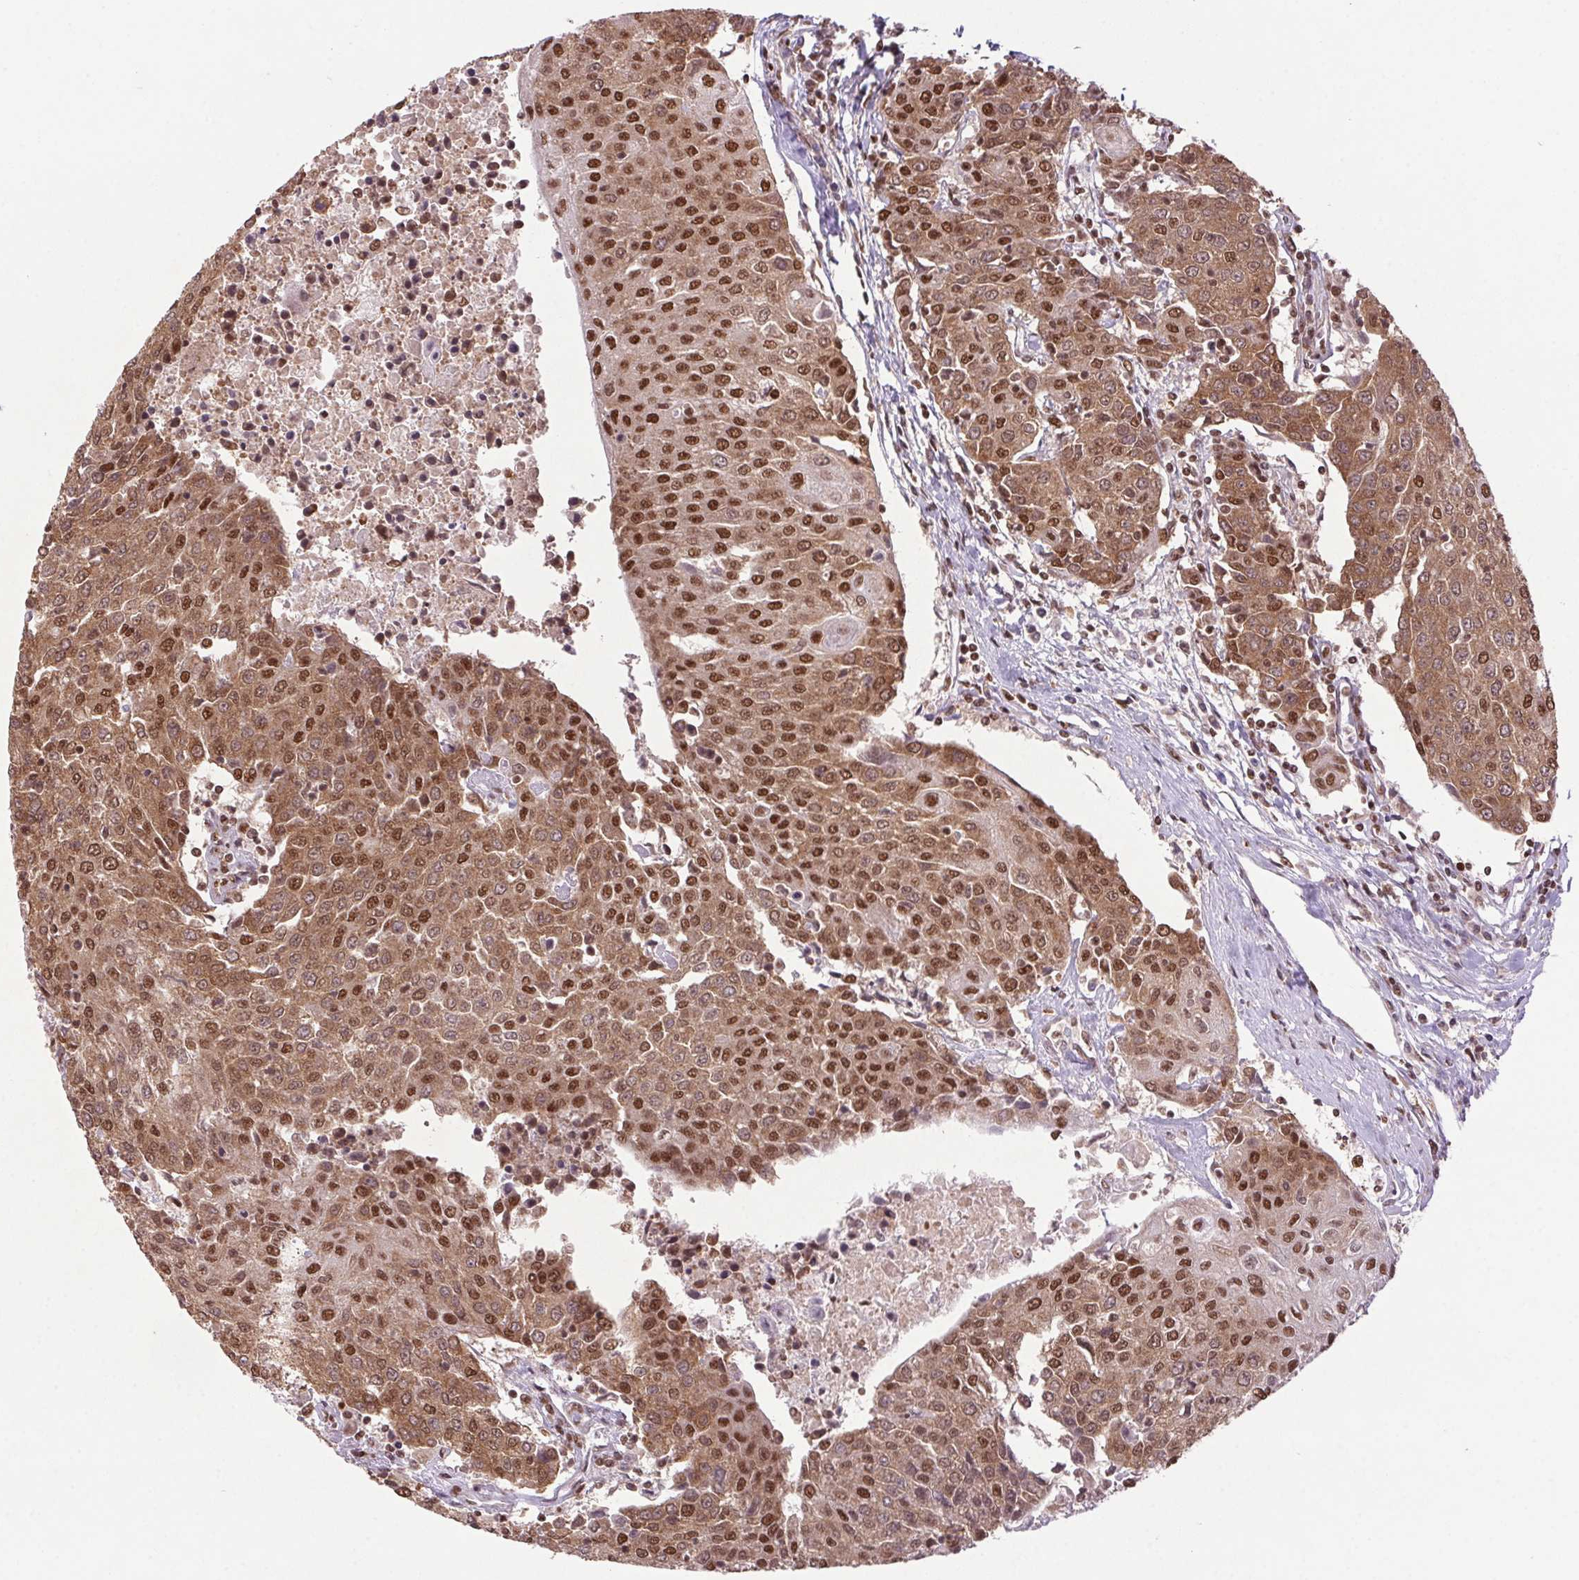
{"staining": {"intensity": "moderate", "quantity": ">75%", "location": "cytoplasmic/membranous,nuclear"}, "tissue": "urothelial cancer", "cell_type": "Tumor cells", "image_type": "cancer", "snomed": [{"axis": "morphology", "description": "Urothelial carcinoma, High grade"}, {"axis": "topography", "description": "Urinary bladder"}], "caption": "The photomicrograph shows a brown stain indicating the presence of a protein in the cytoplasmic/membranous and nuclear of tumor cells in urothelial cancer. (Stains: DAB (3,3'-diaminobenzidine) in brown, nuclei in blue, Microscopy: brightfield microscopy at high magnification).", "gene": "ZNF207", "patient": {"sex": "female", "age": 85}}